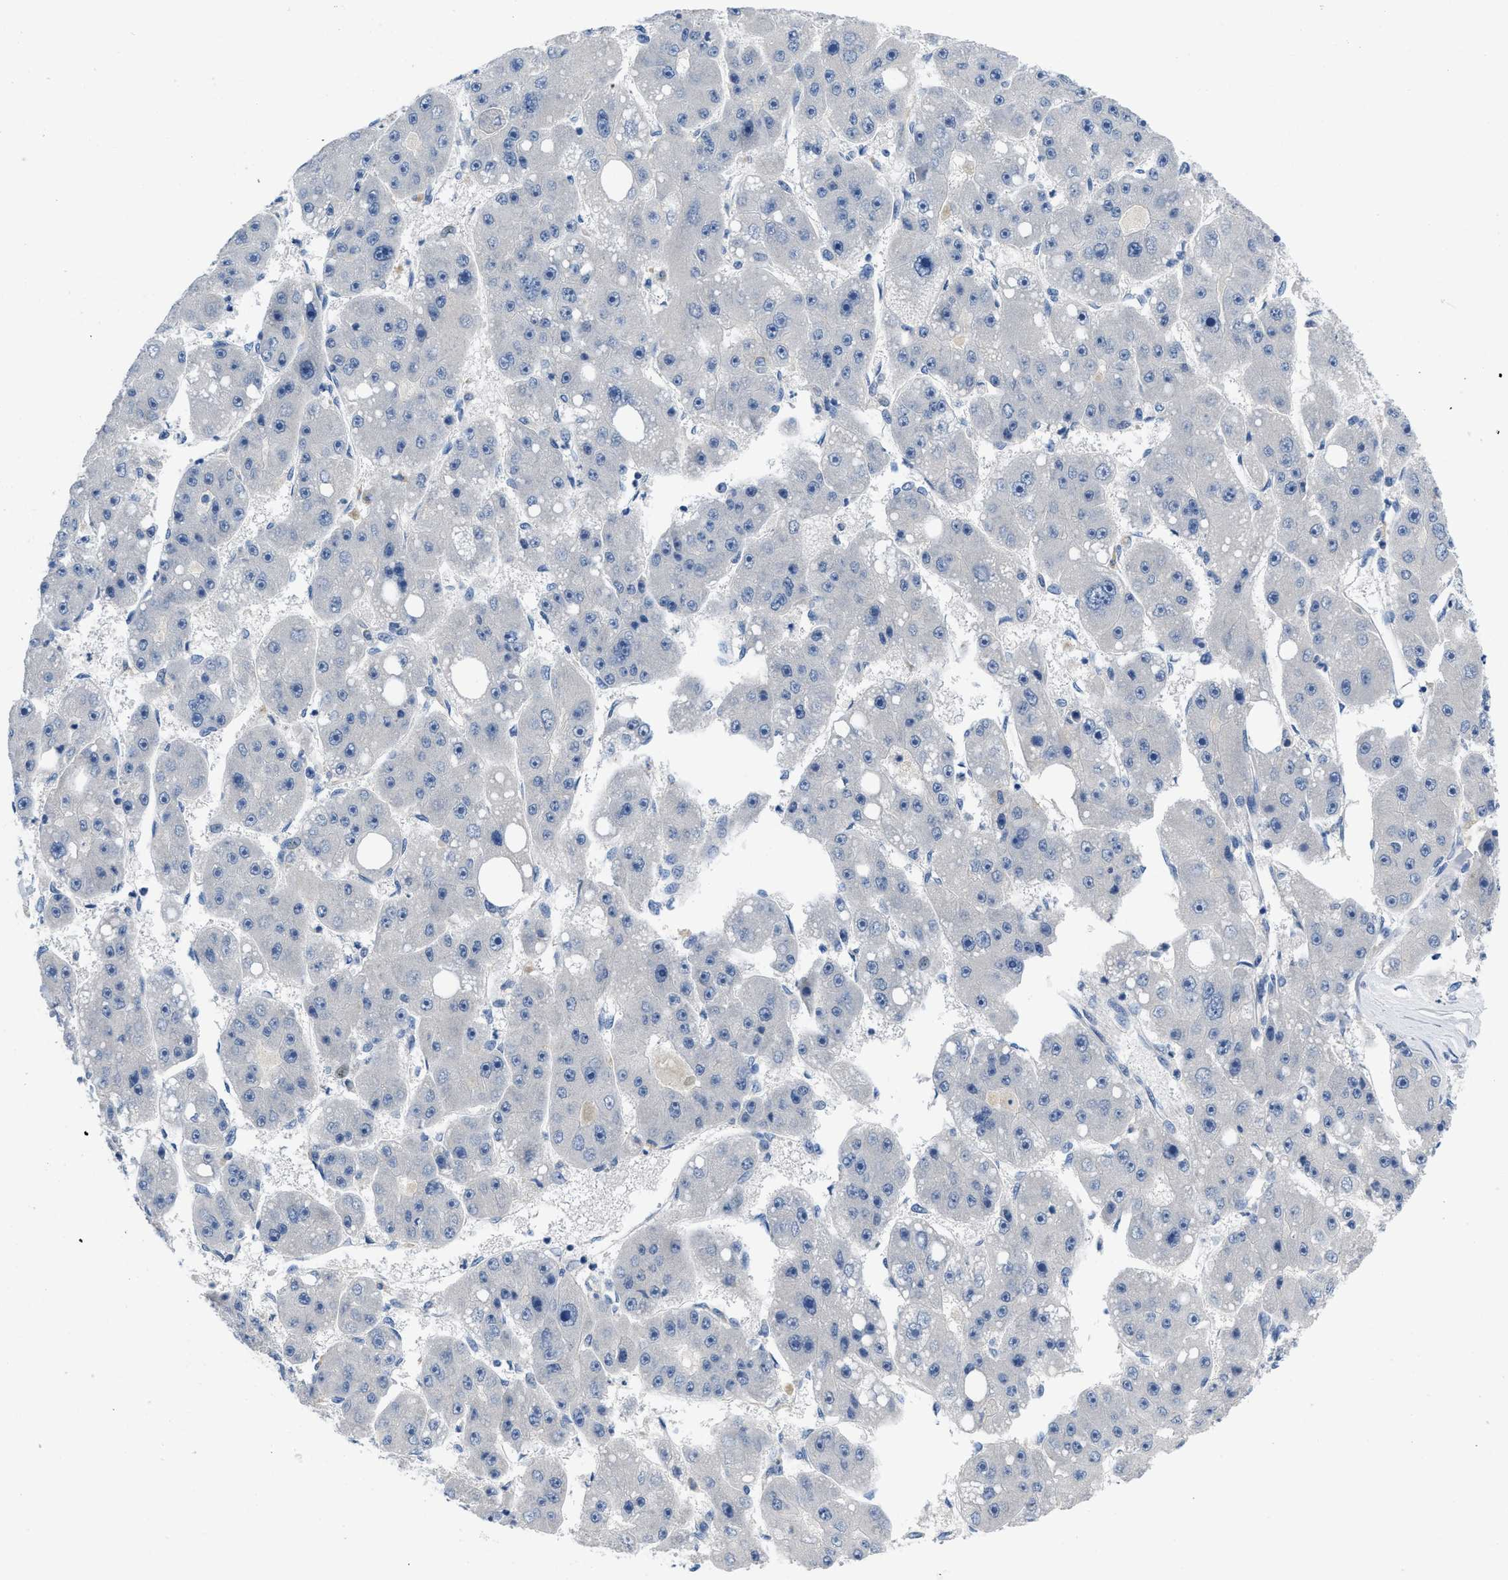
{"staining": {"intensity": "negative", "quantity": "none", "location": "none"}, "tissue": "liver cancer", "cell_type": "Tumor cells", "image_type": "cancer", "snomed": [{"axis": "morphology", "description": "Carcinoma, Hepatocellular, NOS"}, {"axis": "topography", "description": "Liver"}], "caption": "Protein analysis of liver cancer (hepatocellular carcinoma) displays no significant staining in tumor cells. The staining is performed using DAB brown chromogen with nuclei counter-stained in using hematoxylin.", "gene": "PYY", "patient": {"sex": "female", "age": 61}}